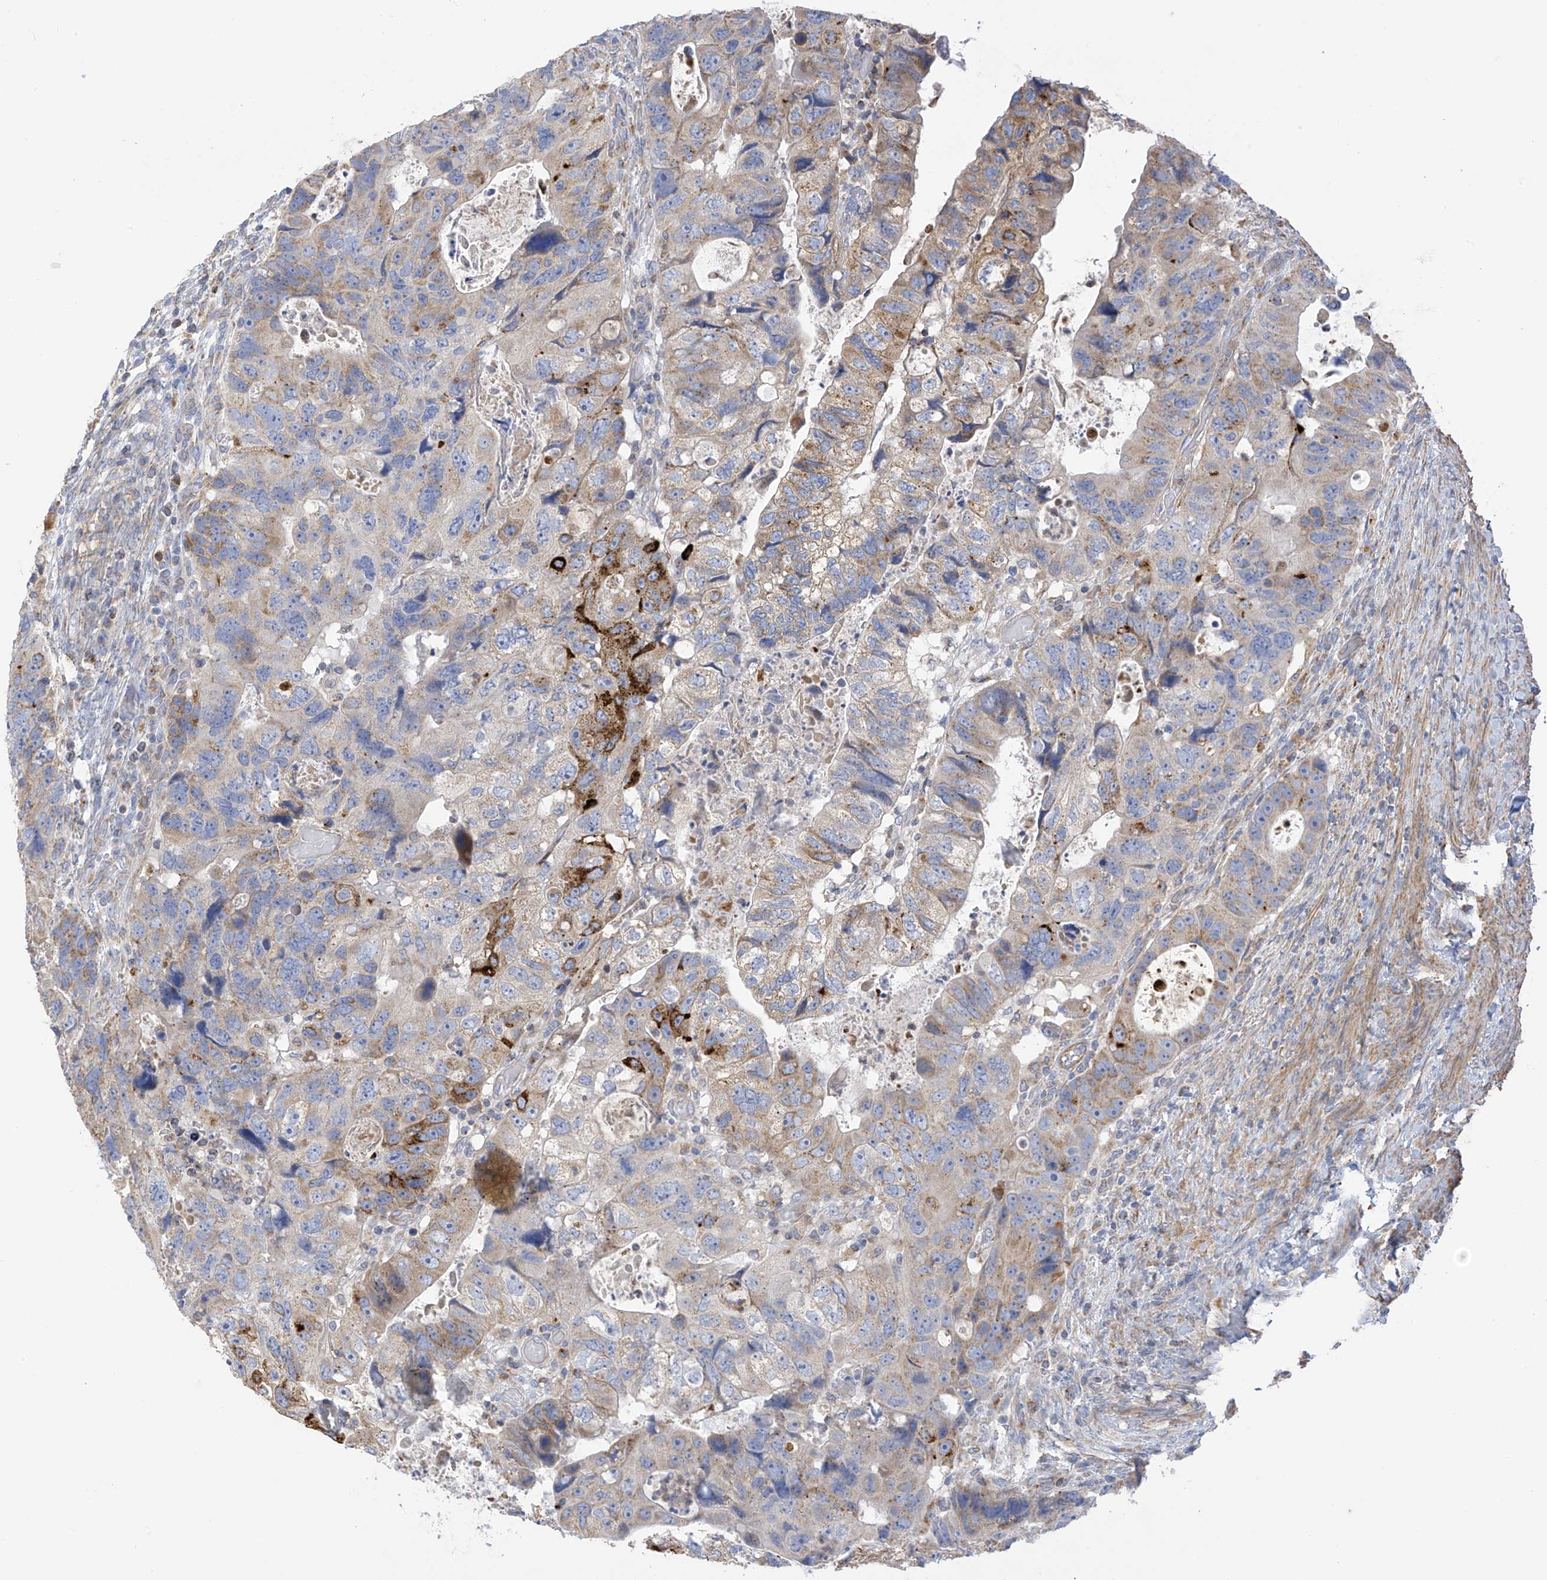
{"staining": {"intensity": "moderate", "quantity": "<25%", "location": "cytoplasmic/membranous"}, "tissue": "colorectal cancer", "cell_type": "Tumor cells", "image_type": "cancer", "snomed": [{"axis": "morphology", "description": "Adenocarcinoma, NOS"}, {"axis": "topography", "description": "Rectum"}], "caption": "There is low levels of moderate cytoplasmic/membranous expression in tumor cells of colorectal adenocarcinoma, as demonstrated by immunohistochemical staining (brown color).", "gene": "ITM2B", "patient": {"sex": "male", "age": 59}}